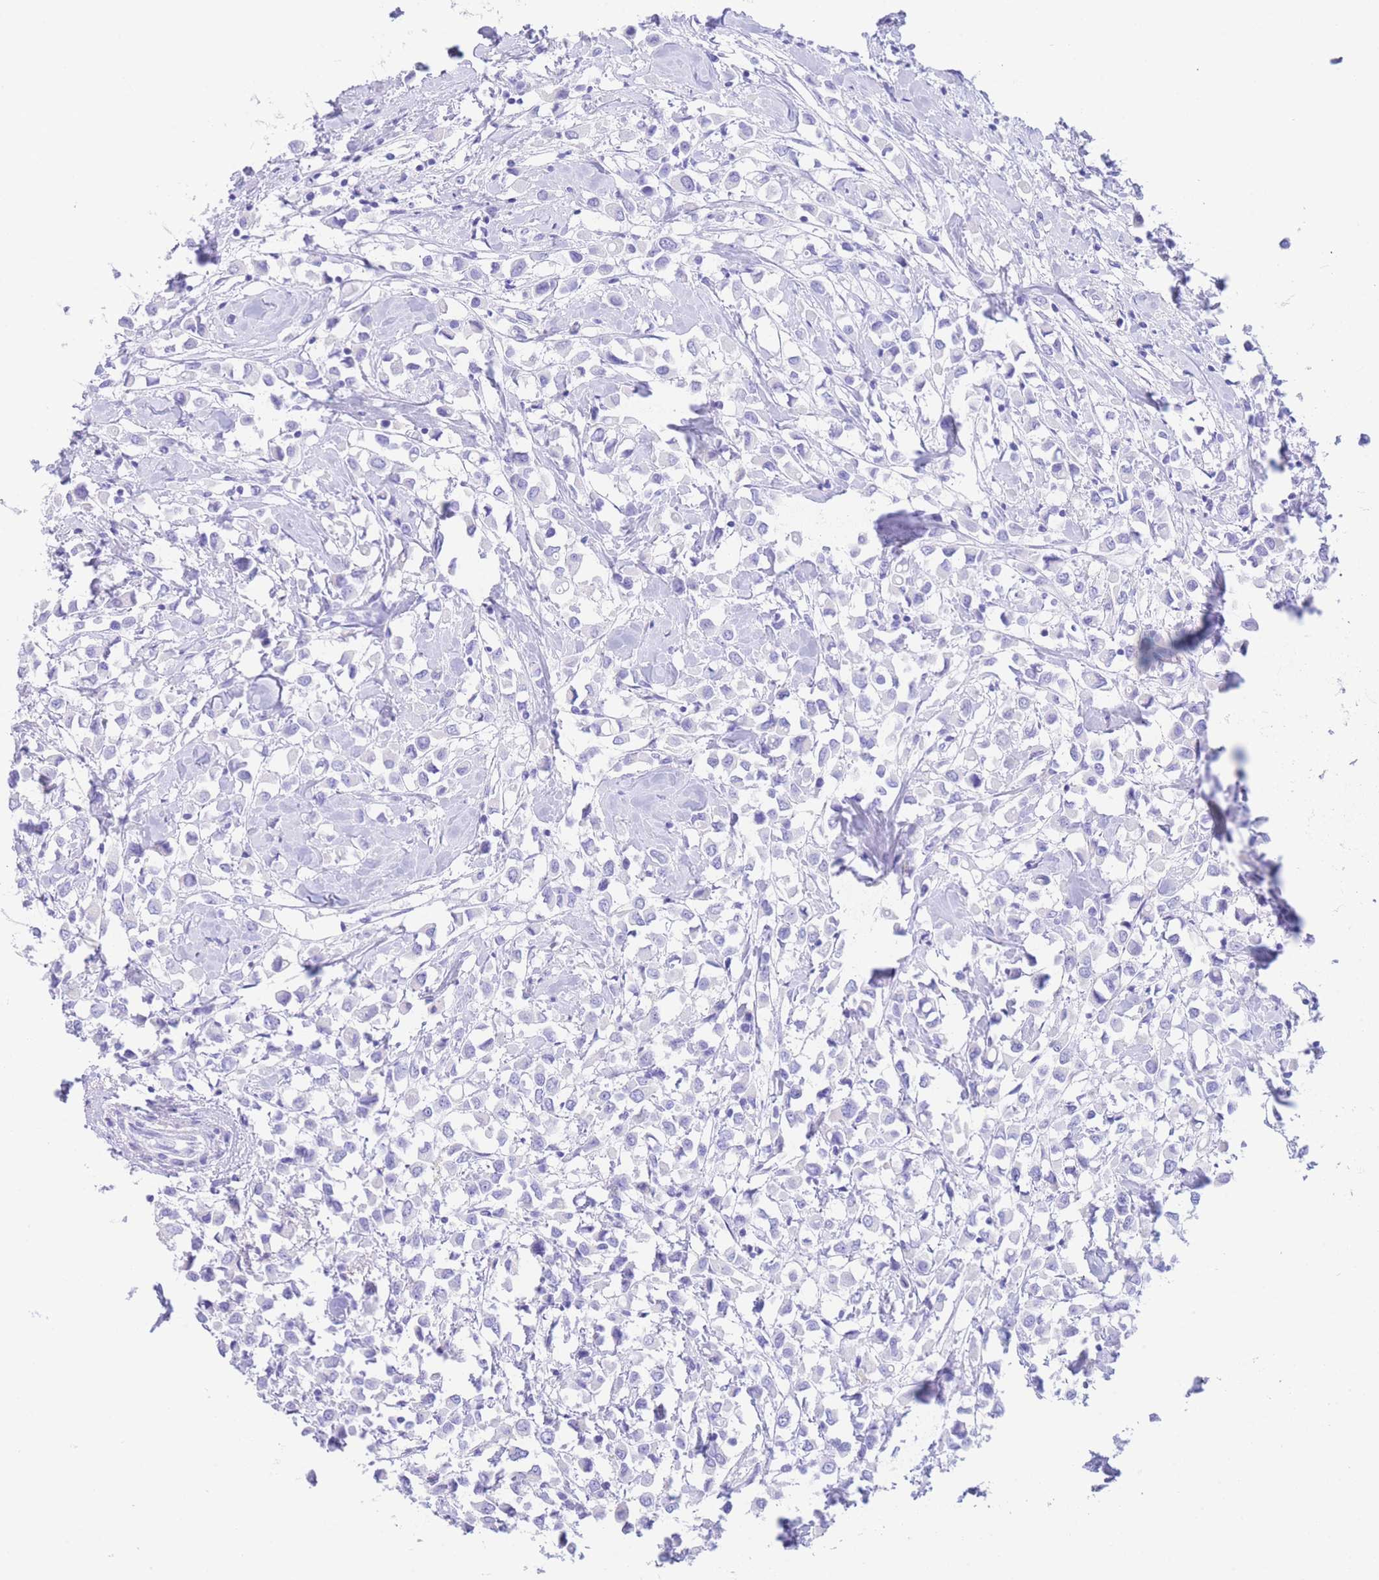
{"staining": {"intensity": "negative", "quantity": "none", "location": "none"}, "tissue": "breast cancer", "cell_type": "Tumor cells", "image_type": "cancer", "snomed": [{"axis": "morphology", "description": "Duct carcinoma"}, {"axis": "topography", "description": "Breast"}], "caption": "IHC of human breast cancer exhibits no staining in tumor cells. The staining was performed using DAB to visualize the protein expression in brown, while the nuclei were stained in blue with hematoxylin (Magnification: 20x).", "gene": "SLCO1B3", "patient": {"sex": "female", "age": 61}}